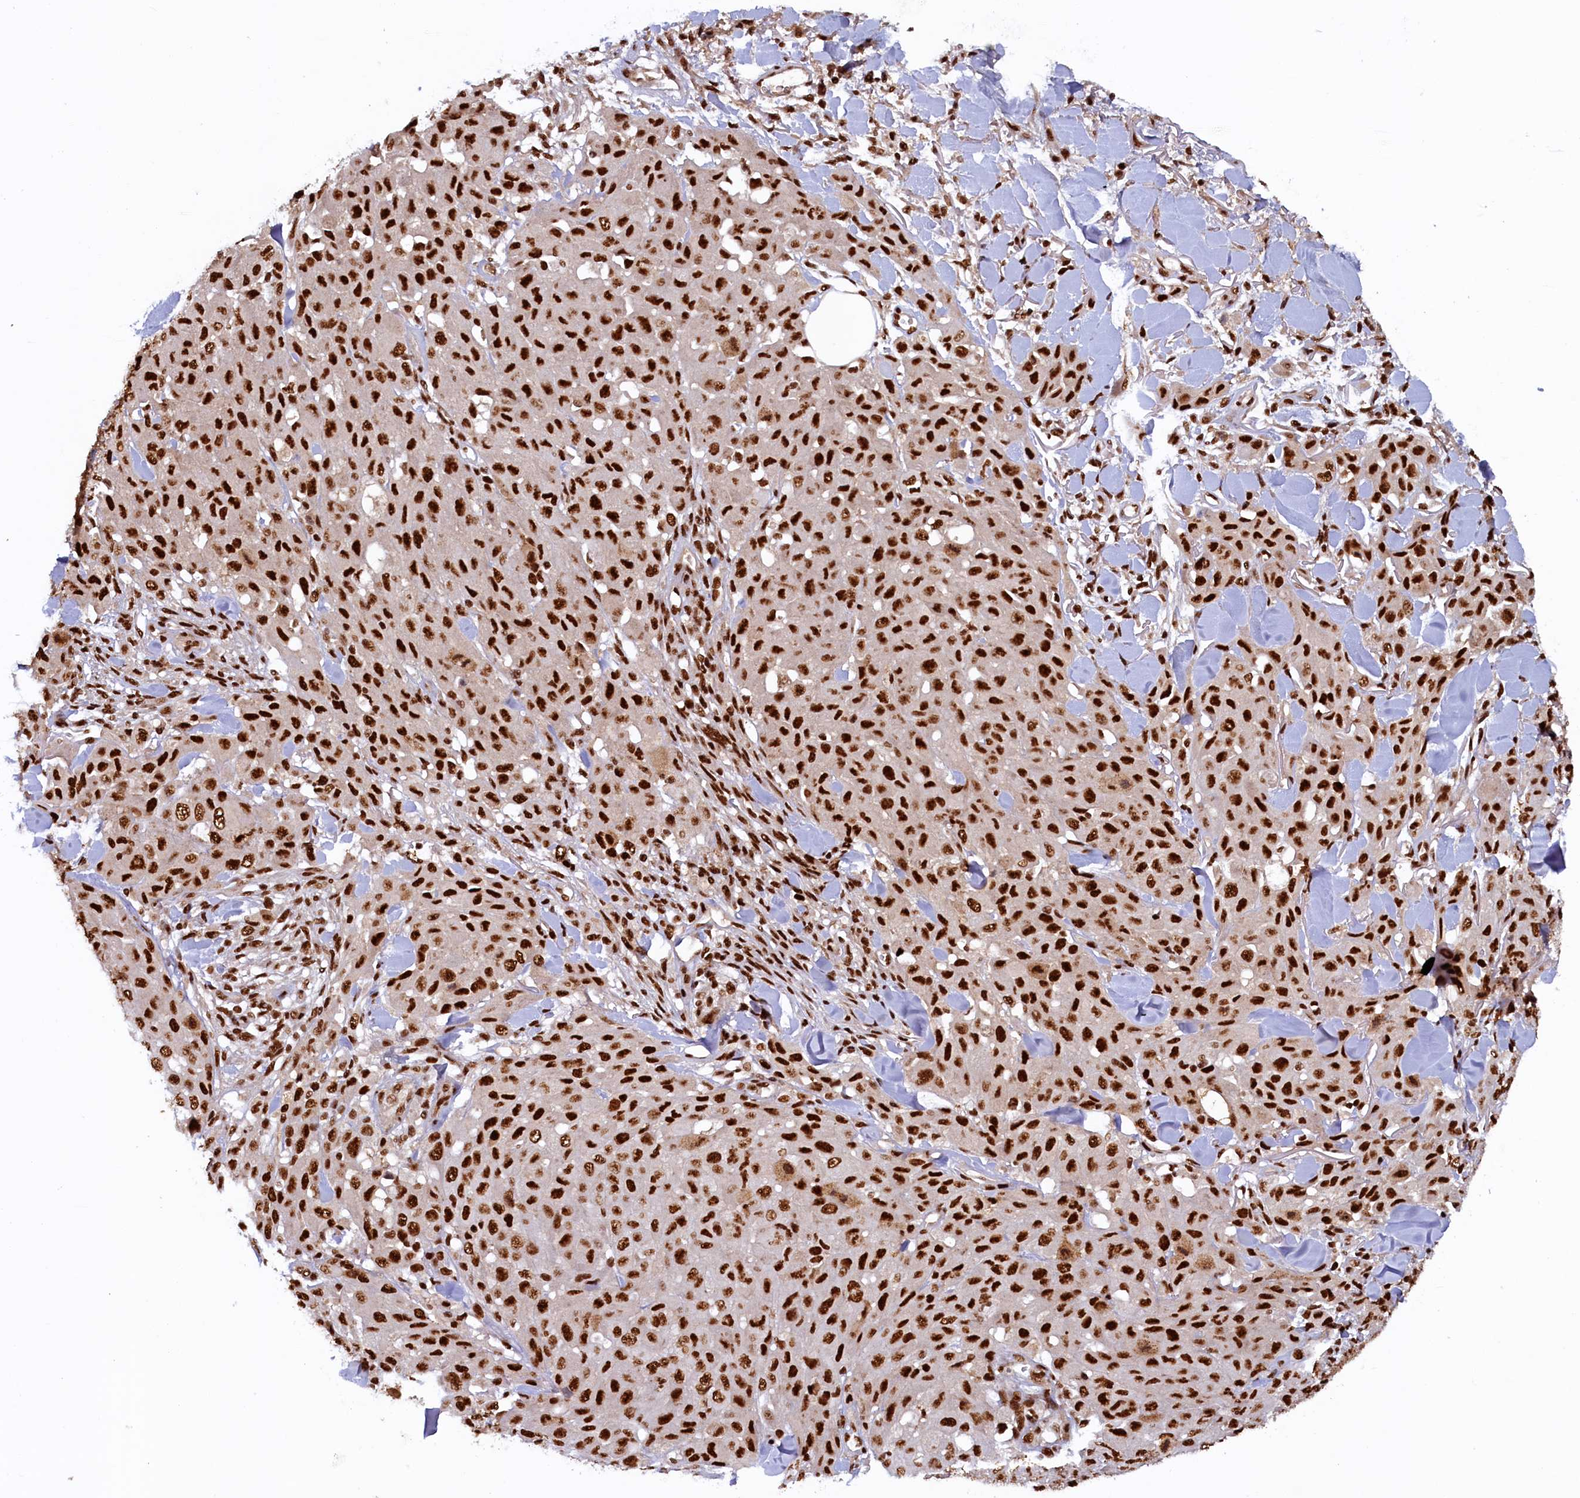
{"staining": {"intensity": "strong", "quantity": ">75%", "location": "nuclear"}, "tissue": "melanoma", "cell_type": "Tumor cells", "image_type": "cancer", "snomed": [{"axis": "morphology", "description": "Malignant melanoma, Metastatic site"}, {"axis": "topography", "description": "Skin"}], "caption": "About >75% of tumor cells in malignant melanoma (metastatic site) show strong nuclear protein staining as visualized by brown immunohistochemical staining.", "gene": "ZC3H18", "patient": {"sex": "female", "age": 81}}